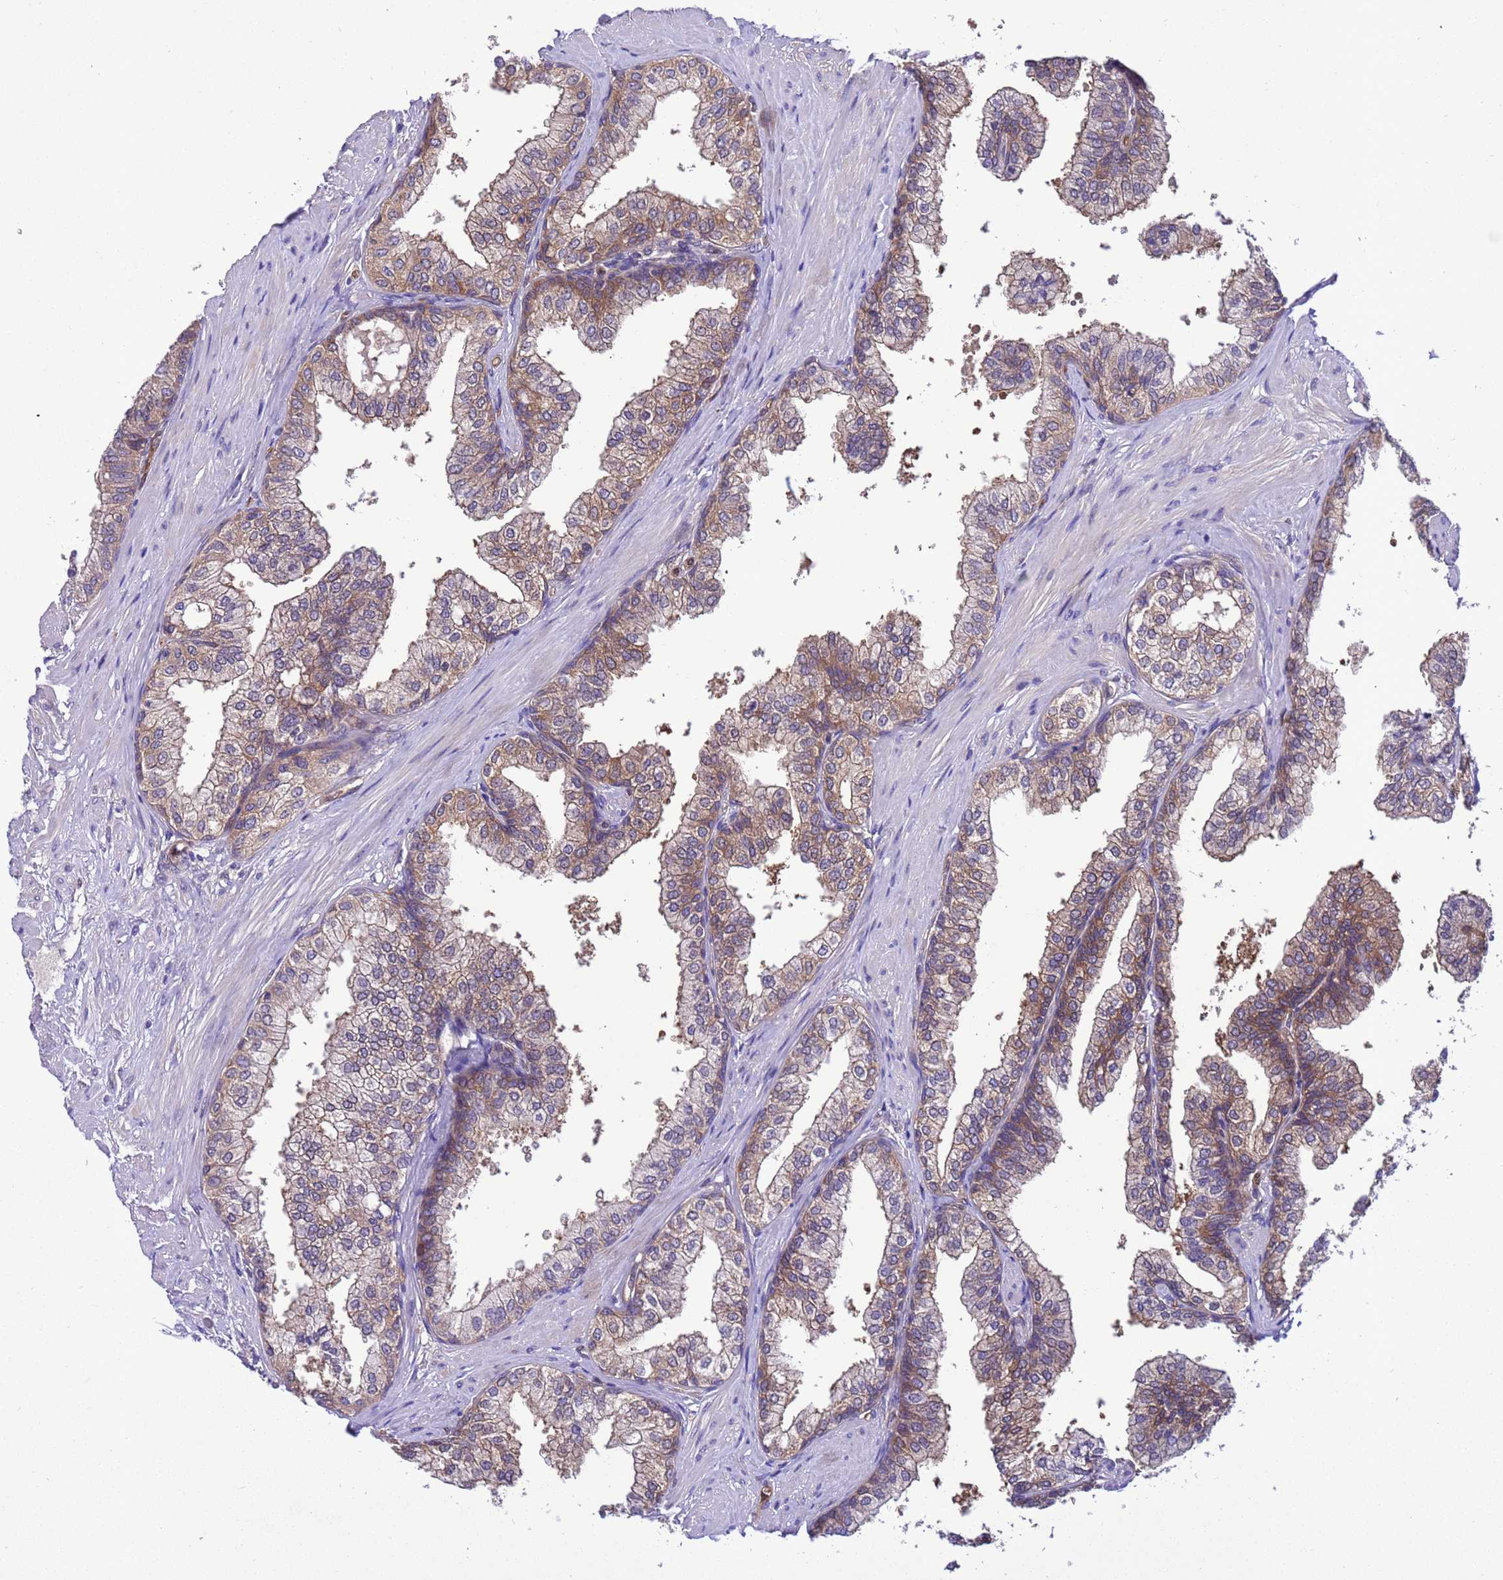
{"staining": {"intensity": "weak", "quantity": "25%-75%", "location": "cytoplasmic/membranous"}, "tissue": "prostate", "cell_type": "Glandular cells", "image_type": "normal", "snomed": [{"axis": "morphology", "description": "Normal tissue, NOS"}, {"axis": "topography", "description": "Prostate"}], "caption": "This micrograph demonstrates IHC staining of benign human prostate, with low weak cytoplasmic/membranous positivity in approximately 25%-75% of glandular cells.", "gene": "RABEP2", "patient": {"sex": "male", "age": 60}}